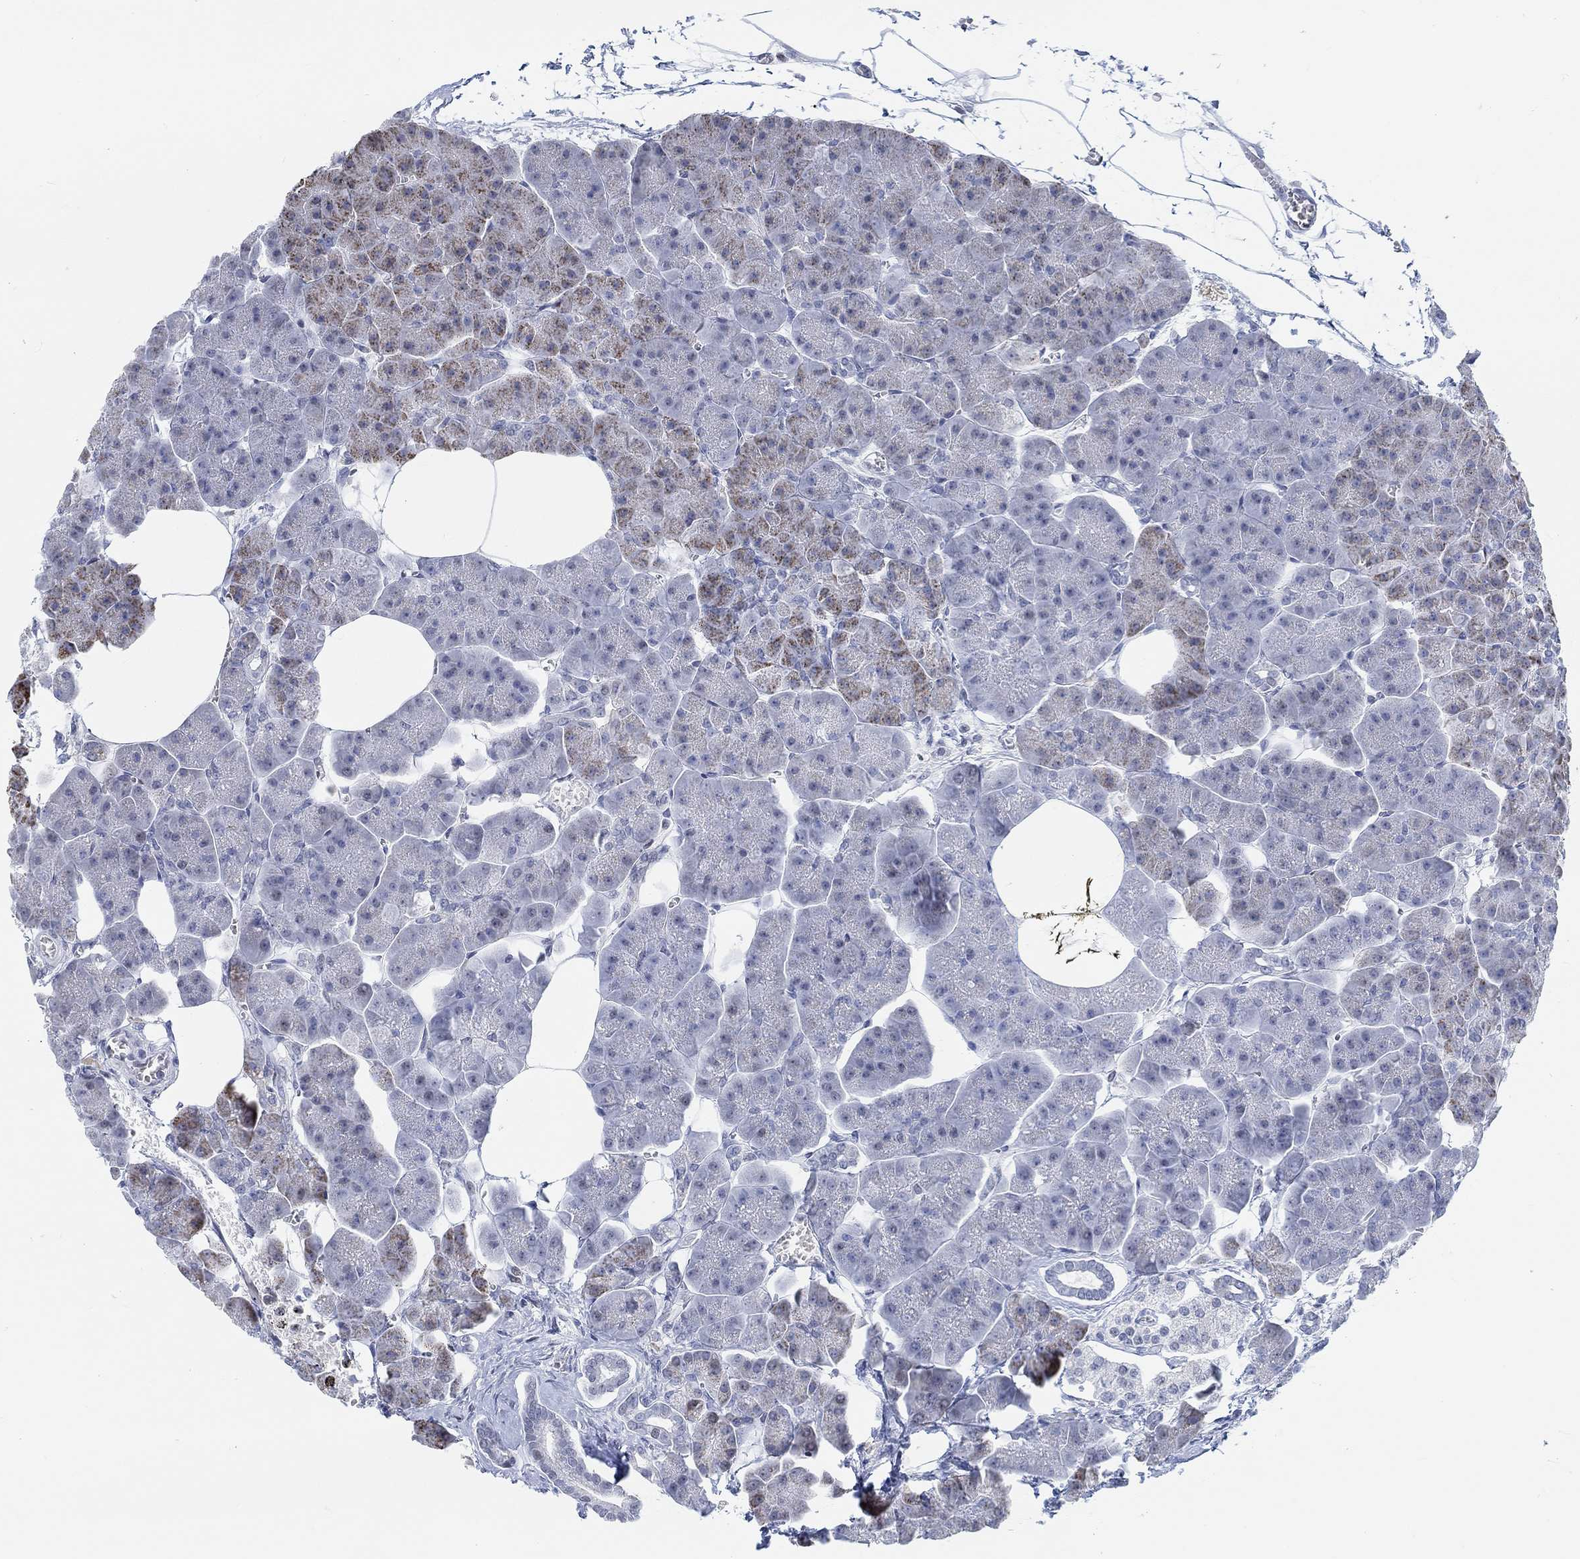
{"staining": {"intensity": "moderate", "quantity": "25%-75%", "location": "cytoplasmic/membranous"}, "tissue": "pancreas", "cell_type": "Exocrine glandular cells", "image_type": "normal", "snomed": [{"axis": "morphology", "description": "Normal tissue, NOS"}, {"axis": "topography", "description": "Adipose tissue"}, {"axis": "topography", "description": "Pancreas"}, {"axis": "topography", "description": "Peripheral nerve tissue"}], "caption": "Unremarkable pancreas shows moderate cytoplasmic/membranous expression in approximately 25%-75% of exocrine glandular cells (DAB = brown stain, brightfield microscopy at high magnification)..", "gene": "KCNH8", "patient": {"sex": "female", "age": 58}}